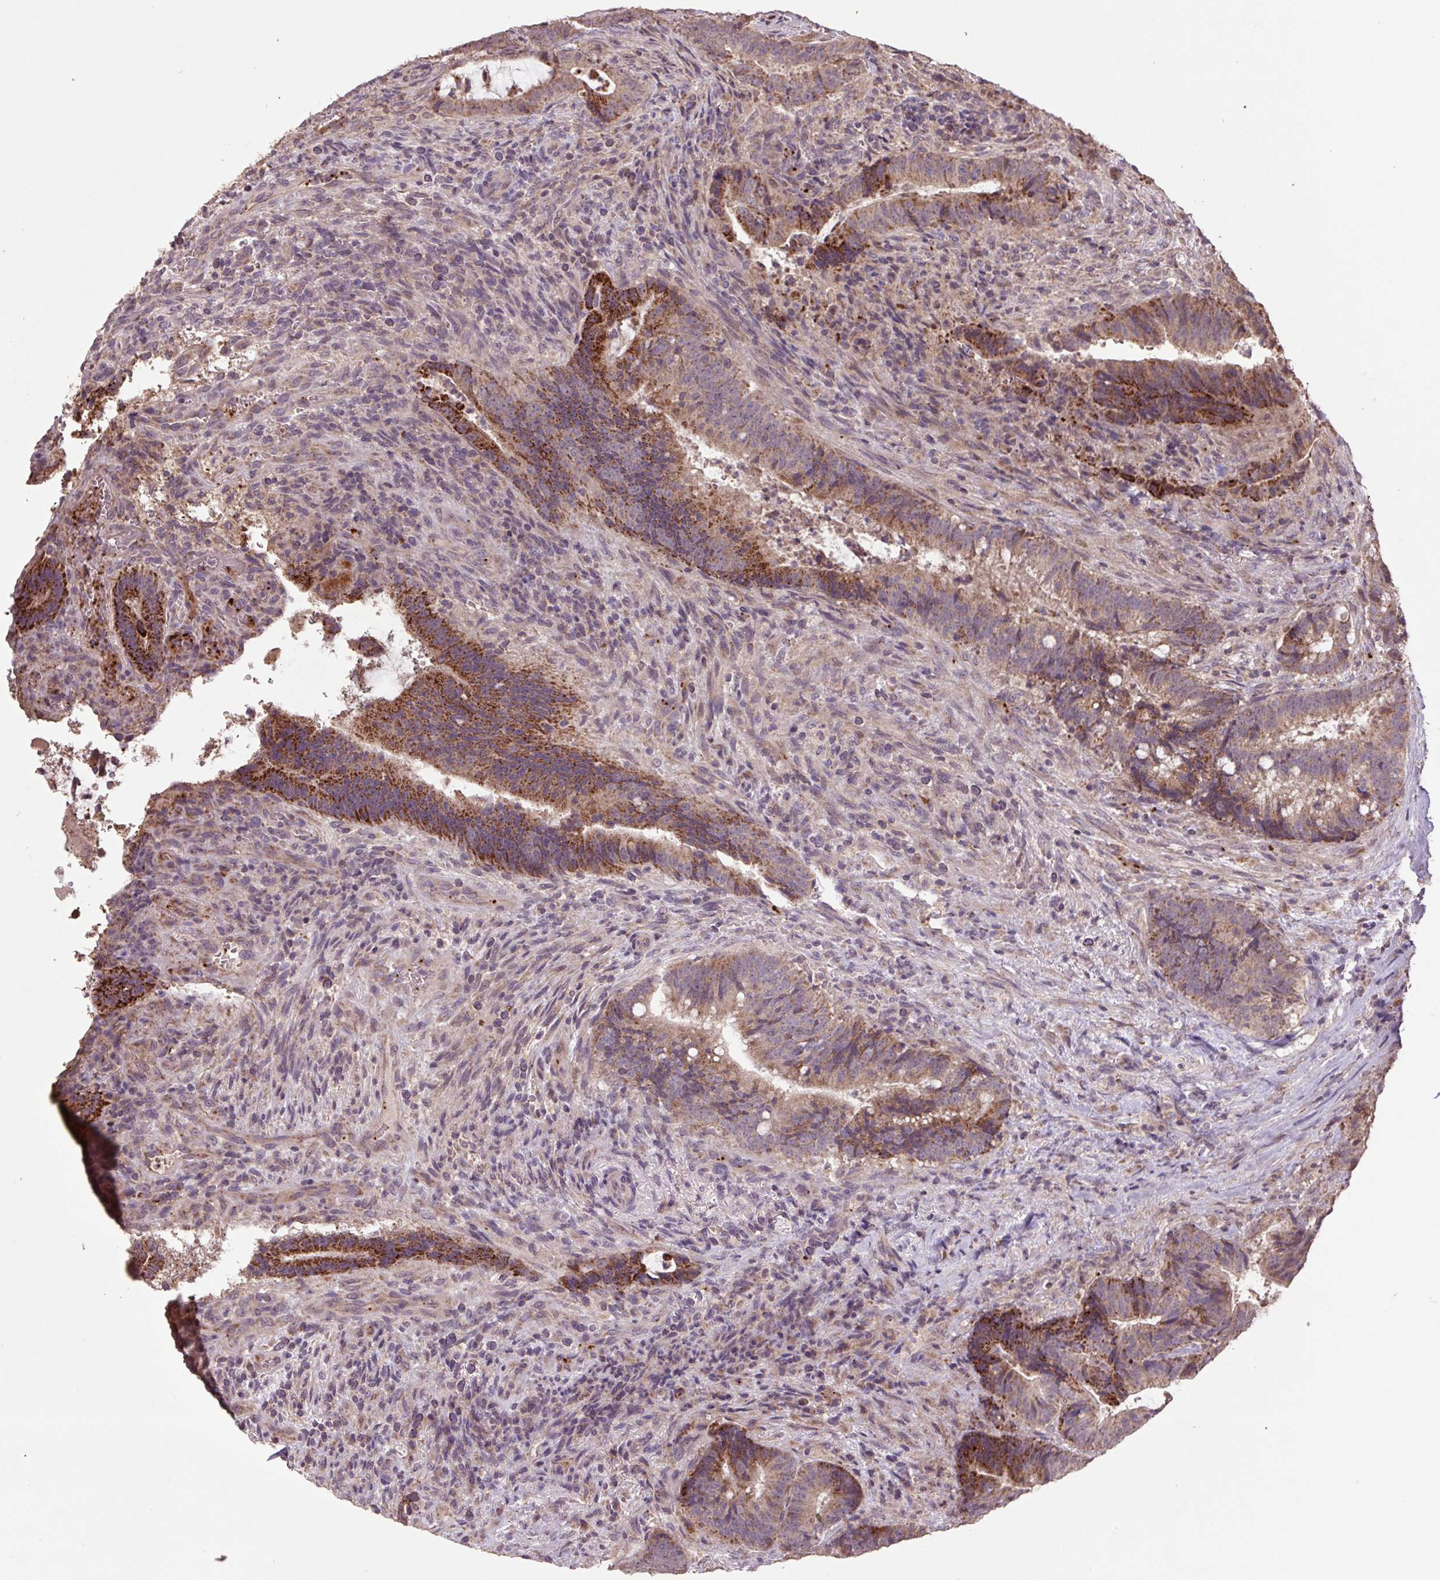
{"staining": {"intensity": "moderate", "quantity": "25%-75%", "location": "cytoplasmic/membranous"}, "tissue": "colorectal cancer", "cell_type": "Tumor cells", "image_type": "cancer", "snomed": [{"axis": "morphology", "description": "Adenocarcinoma, NOS"}, {"axis": "topography", "description": "Colon"}], "caption": "An immunohistochemistry histopathology image of tumor tissue is shown. Protein staining in brown shows moderate cytoplasmic/membranous positivity in adenocarcinoma (colorectal) within tumor cells.", "gene": "TMEM160", "patient": {"sex": "female", "age": 43}}